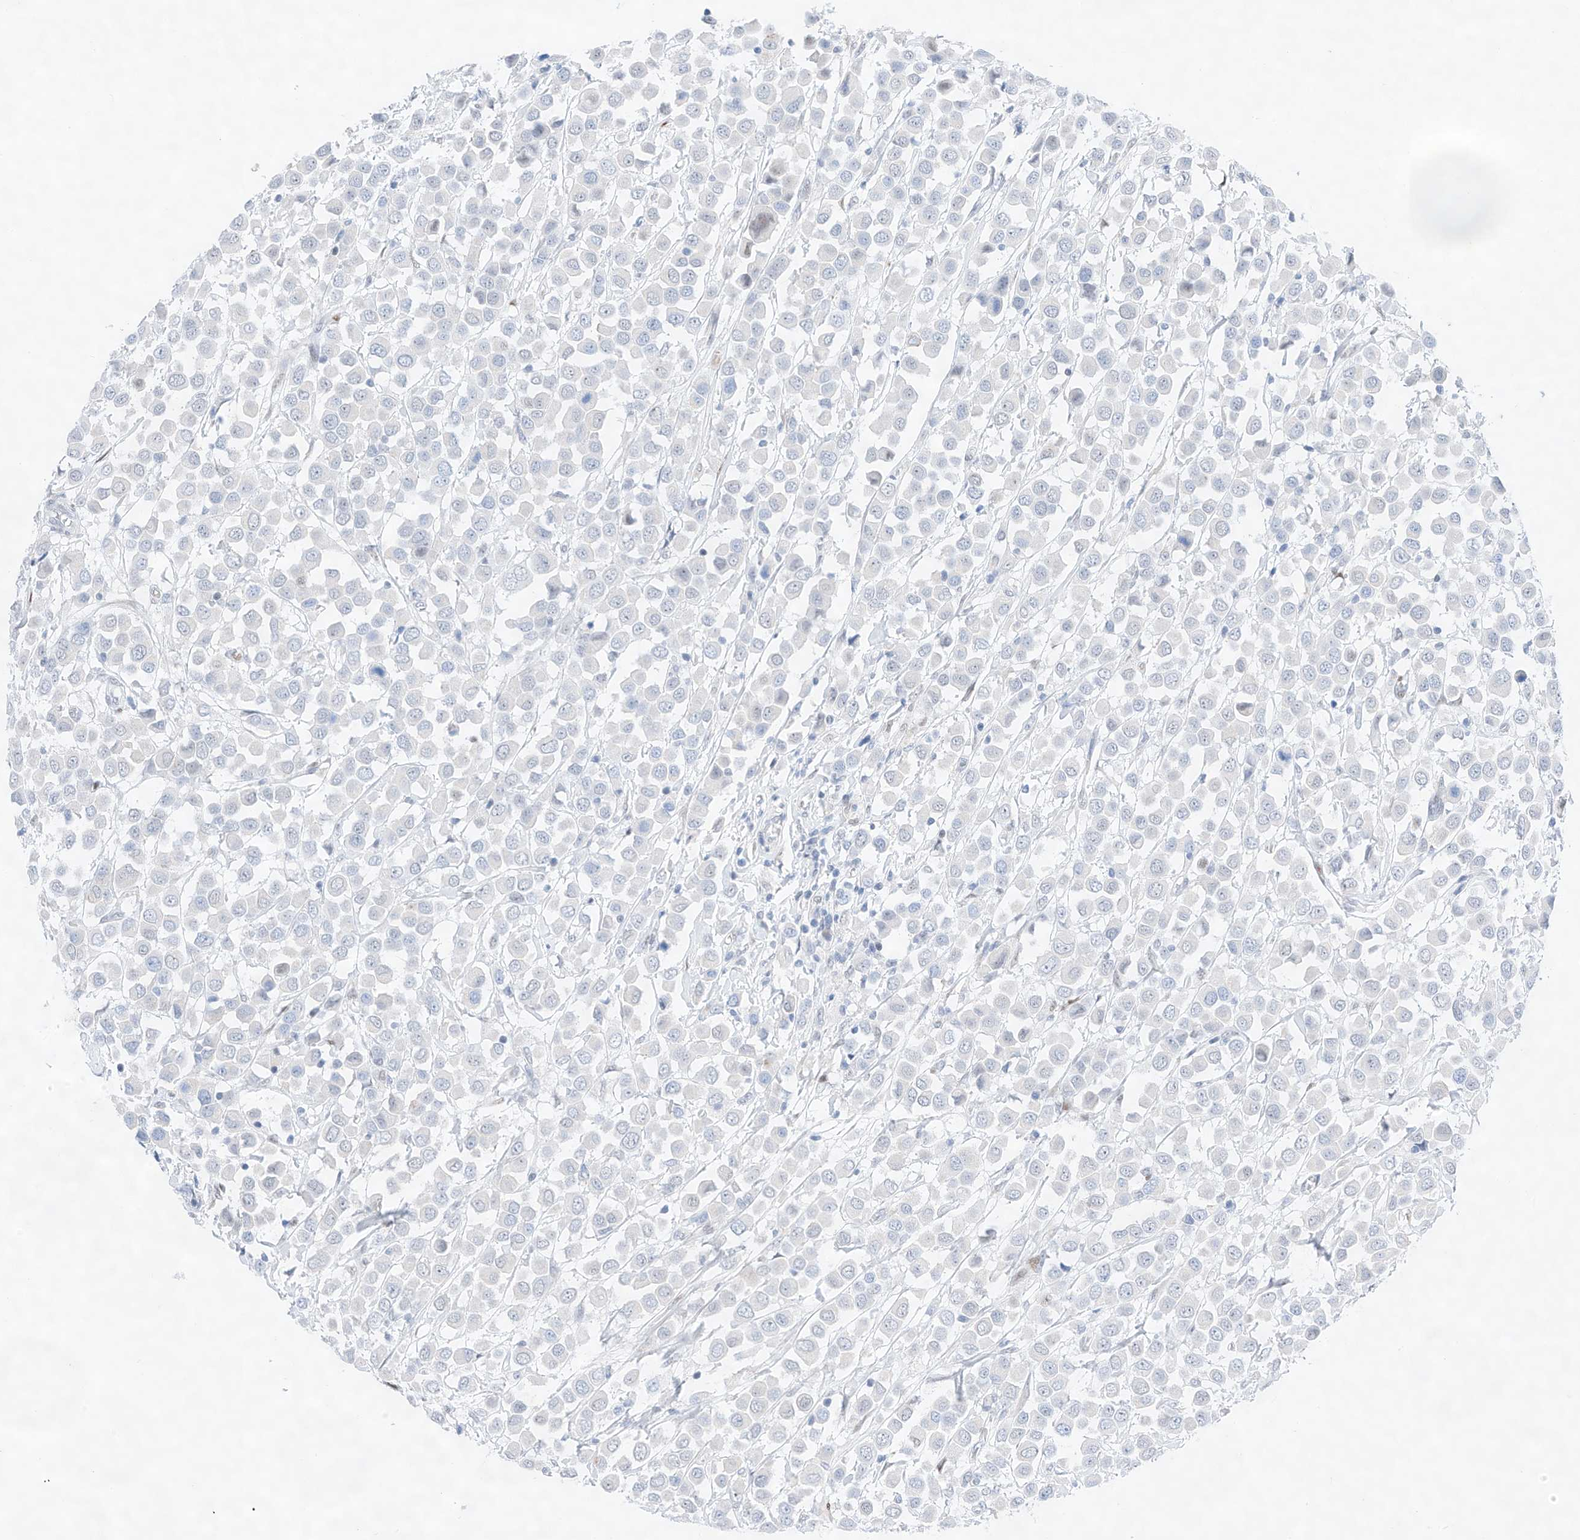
{"staining": {"intensity": "negative", "quantity": "none", "location": "none"}, "tissue": "breast cancer", "cell_type": "Tumor cells", "image_type": "cancer", "snomed": [{"axis": "morphology", "description": "Duct carcinoma"}, {"axis": "topography", "description": "Breast"}], "caption": "Histopathology image shows no significant protein positivity in tumor cells of breast cancer (invasive ductal carcinoma).", "gene": "NT5C3B", "patient": {"sex": "female", "age": 61}}